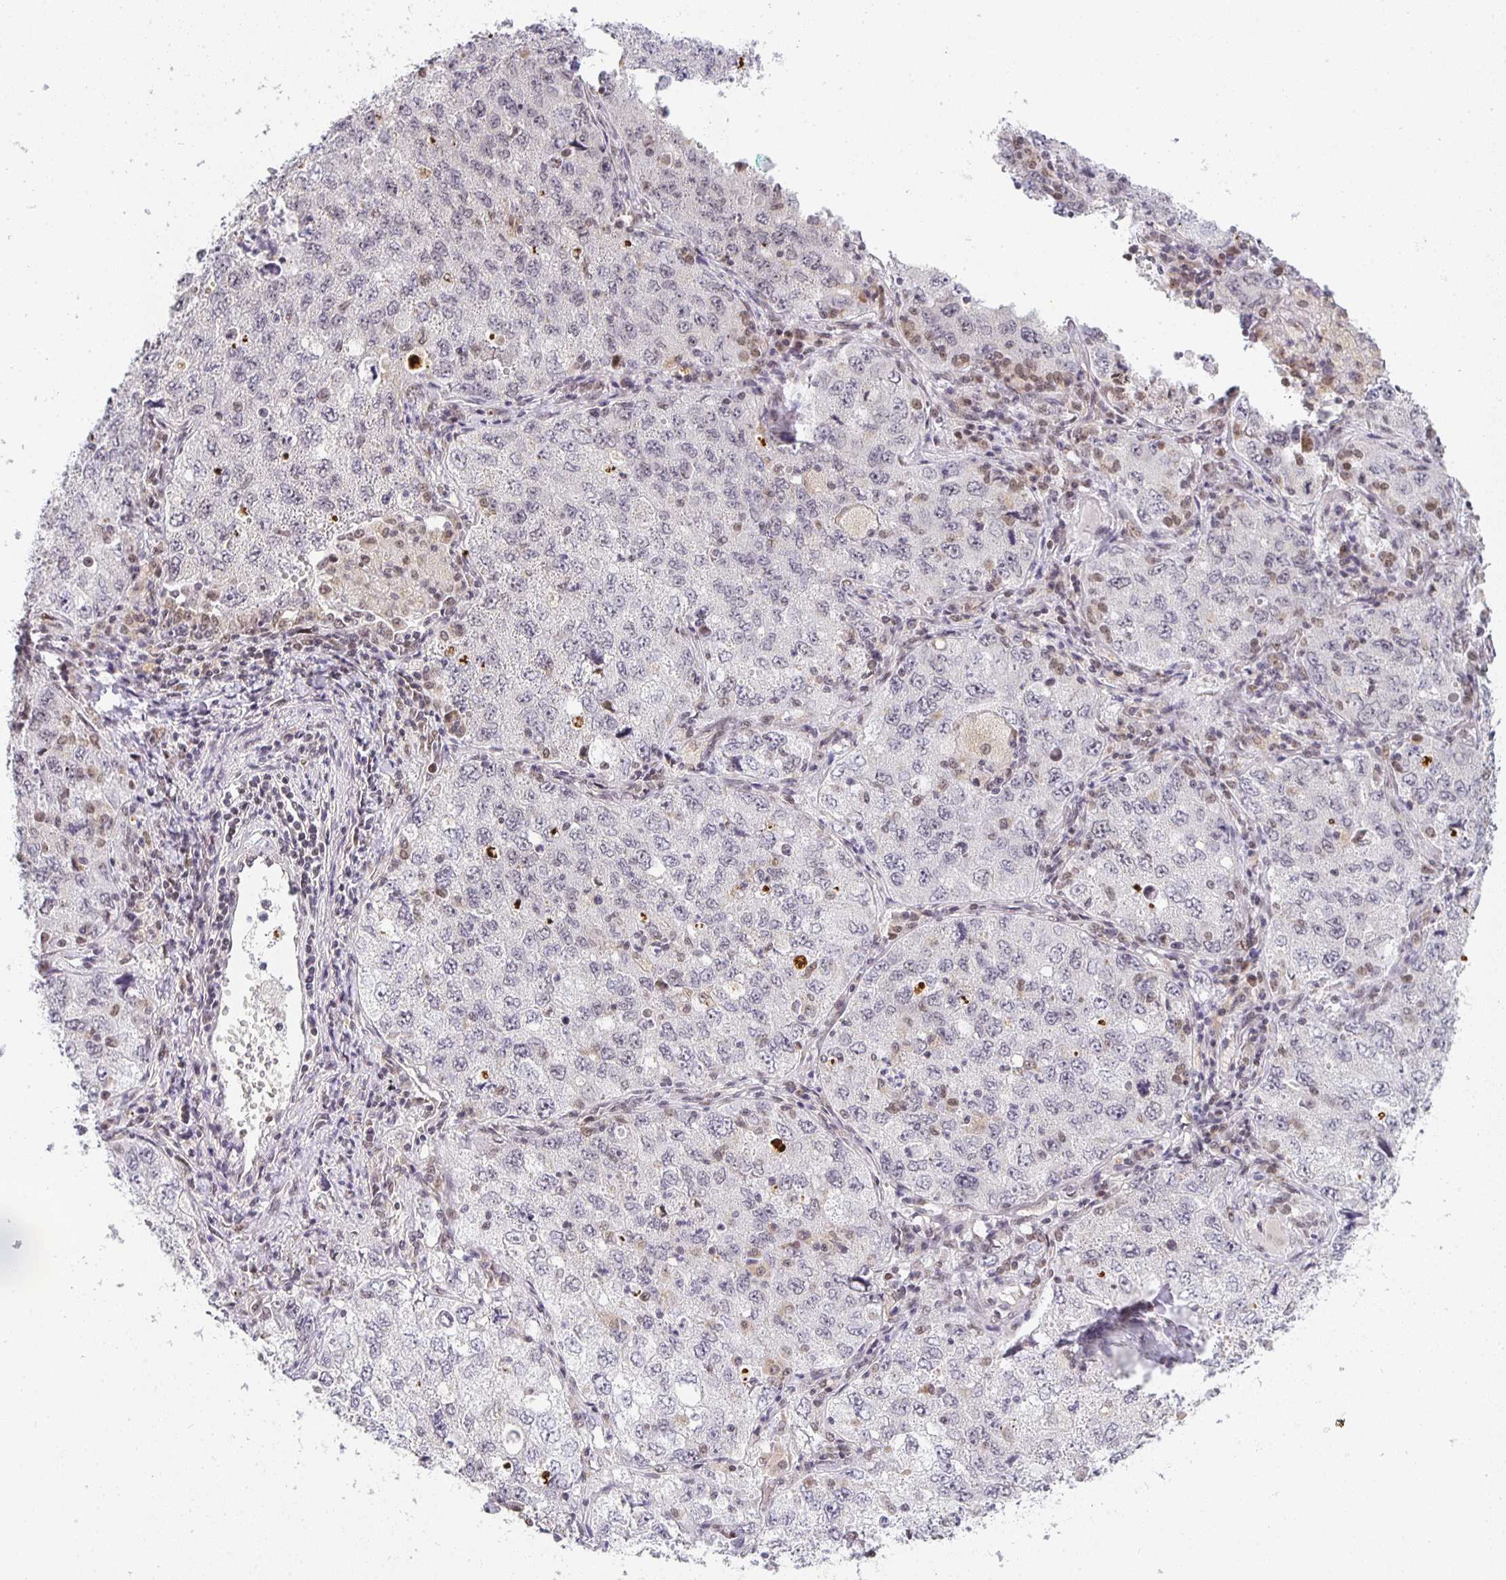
{"staining": {"intensity": "negative", "quantity": "none", "location": "none"}, "tissue": "lung cancer", "cell_type": "Tumor cells", "image_type": "cancer", "snomed": [{"axis": "morphology", "description": "Adenocarcinoma, NOS"}, {"axis": "topography", "description": "Lung"}], "caption": "DAB immunohistochemical staining of human lung cancer (adenocarcinoma) displays no significant positivity in tumor cells.", "gene": "SMARCA2", "patient": {"sex": "female", "age": 57}}